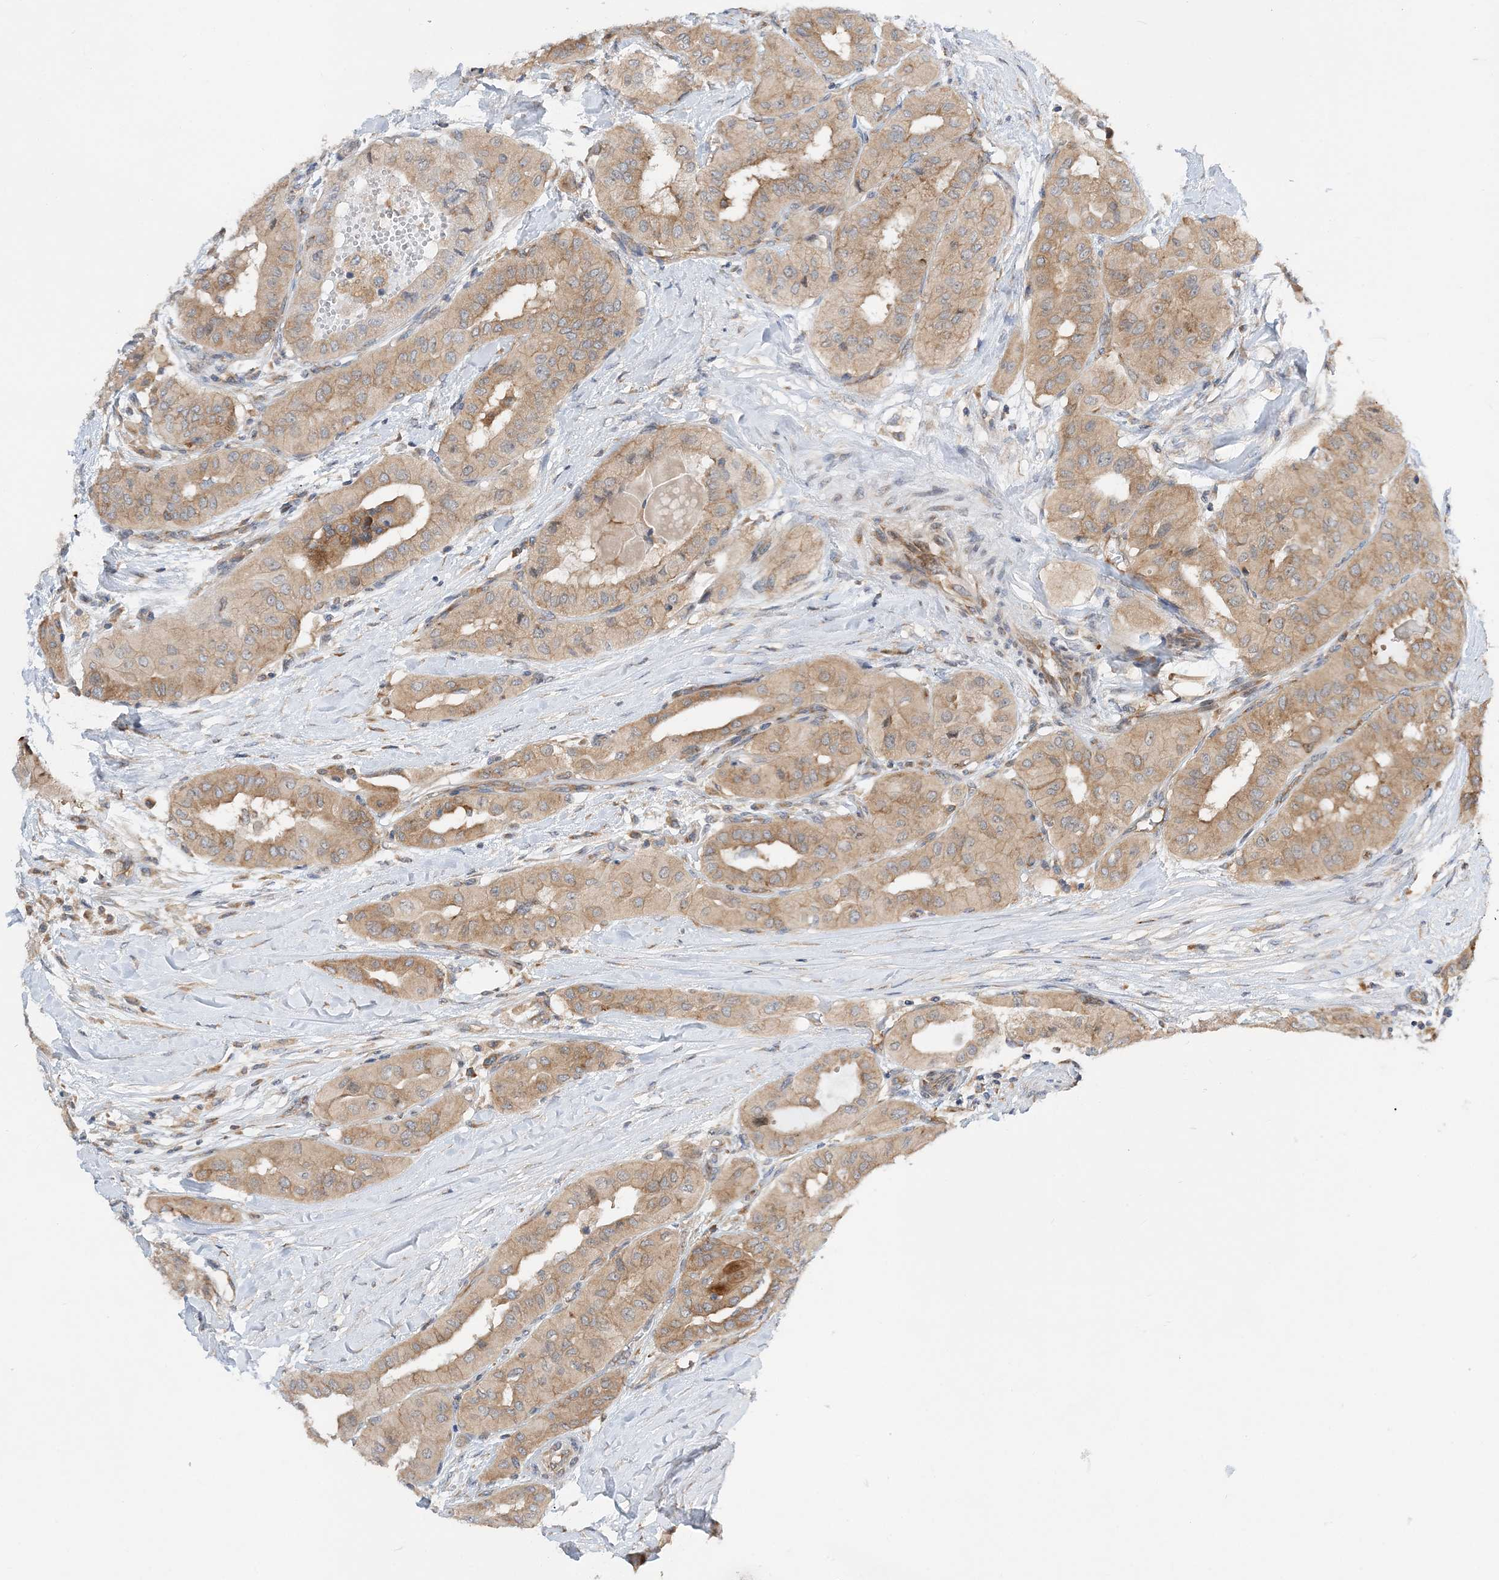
{"staining": {"intensity": "moderate", "quantity": ">75%", "location": "cytoplasmic/membranous"}, "tissue": "thyroid cancer", "cell_type": "Tumor cells", "image_type": "cancer", "snomed": [{"axis": "morphology", "description": "Papillary adenocarcinoma, NOS"}, {"axis": "topography", "description": "Thyroid gland"}], "caption": "Human thyroid papillary adenocarcinoma stained with a brown dye displays moderate cytoplasmic/membranous positive staining in about >75% of tumor cells.", "gene": "LARP4B", "patient": {"sex": "female", "age": 59}}